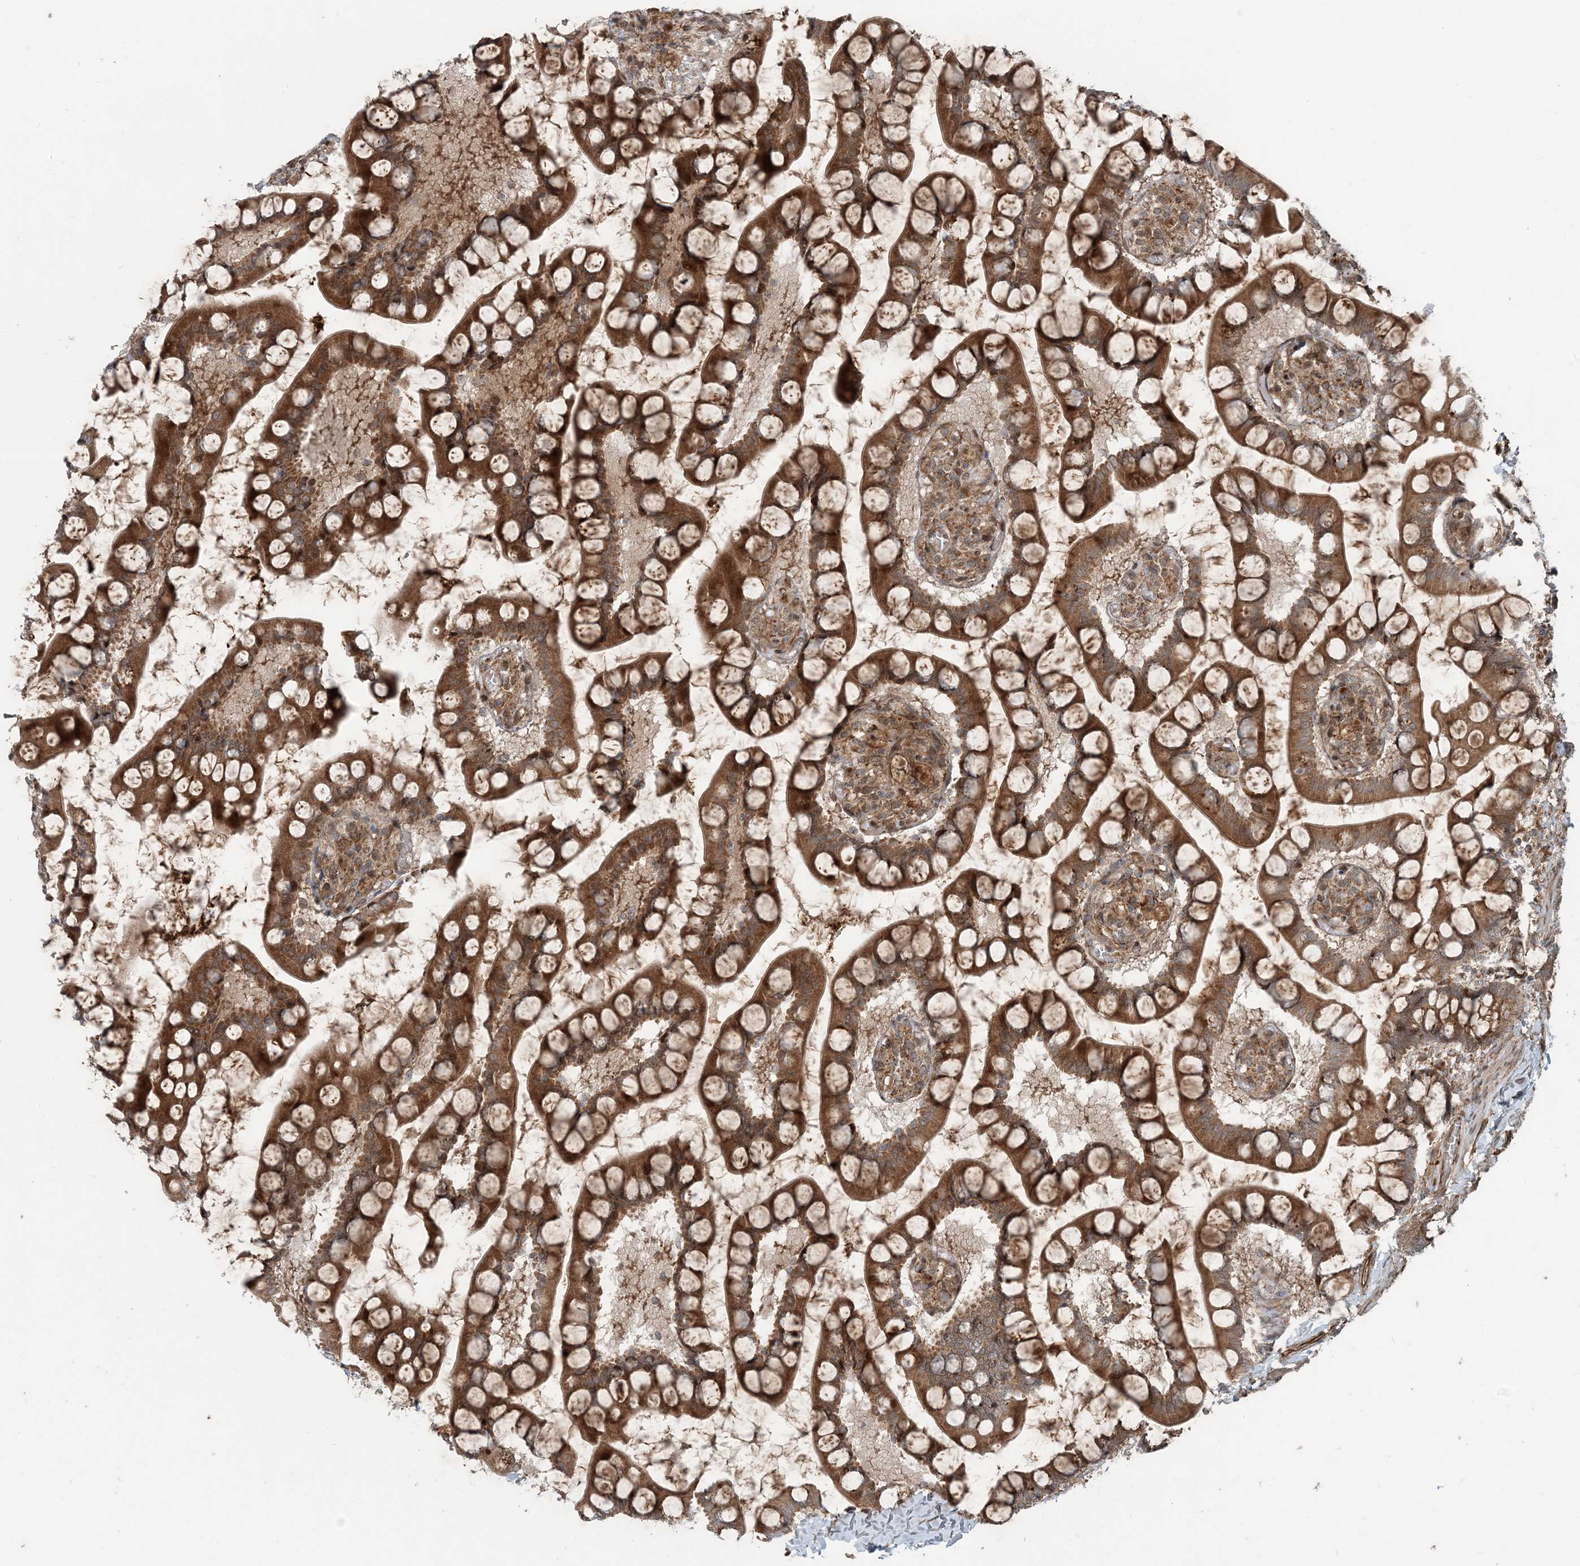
{"staining": {"intensity": "strong", "quantity": ">75%", "location": "cytoplasmic/membranous"}, "tissue": "small intestine", "cell_type": "Glandular cells", "image_type": "normal", "snomed": [{"axis": "morphology", "description": "Normal tissue, NOS"}, {"axis": "topography", "description": "Small intestine"}], "caption": "Glandular cells display high levels of strong cytoplasmic/membranous staining in about >75% of cells in unremarkable small intestine. Nuclei are stained in blue.", "gene": "EDEM2", "patient": {"sex": "male", "age": 52}}